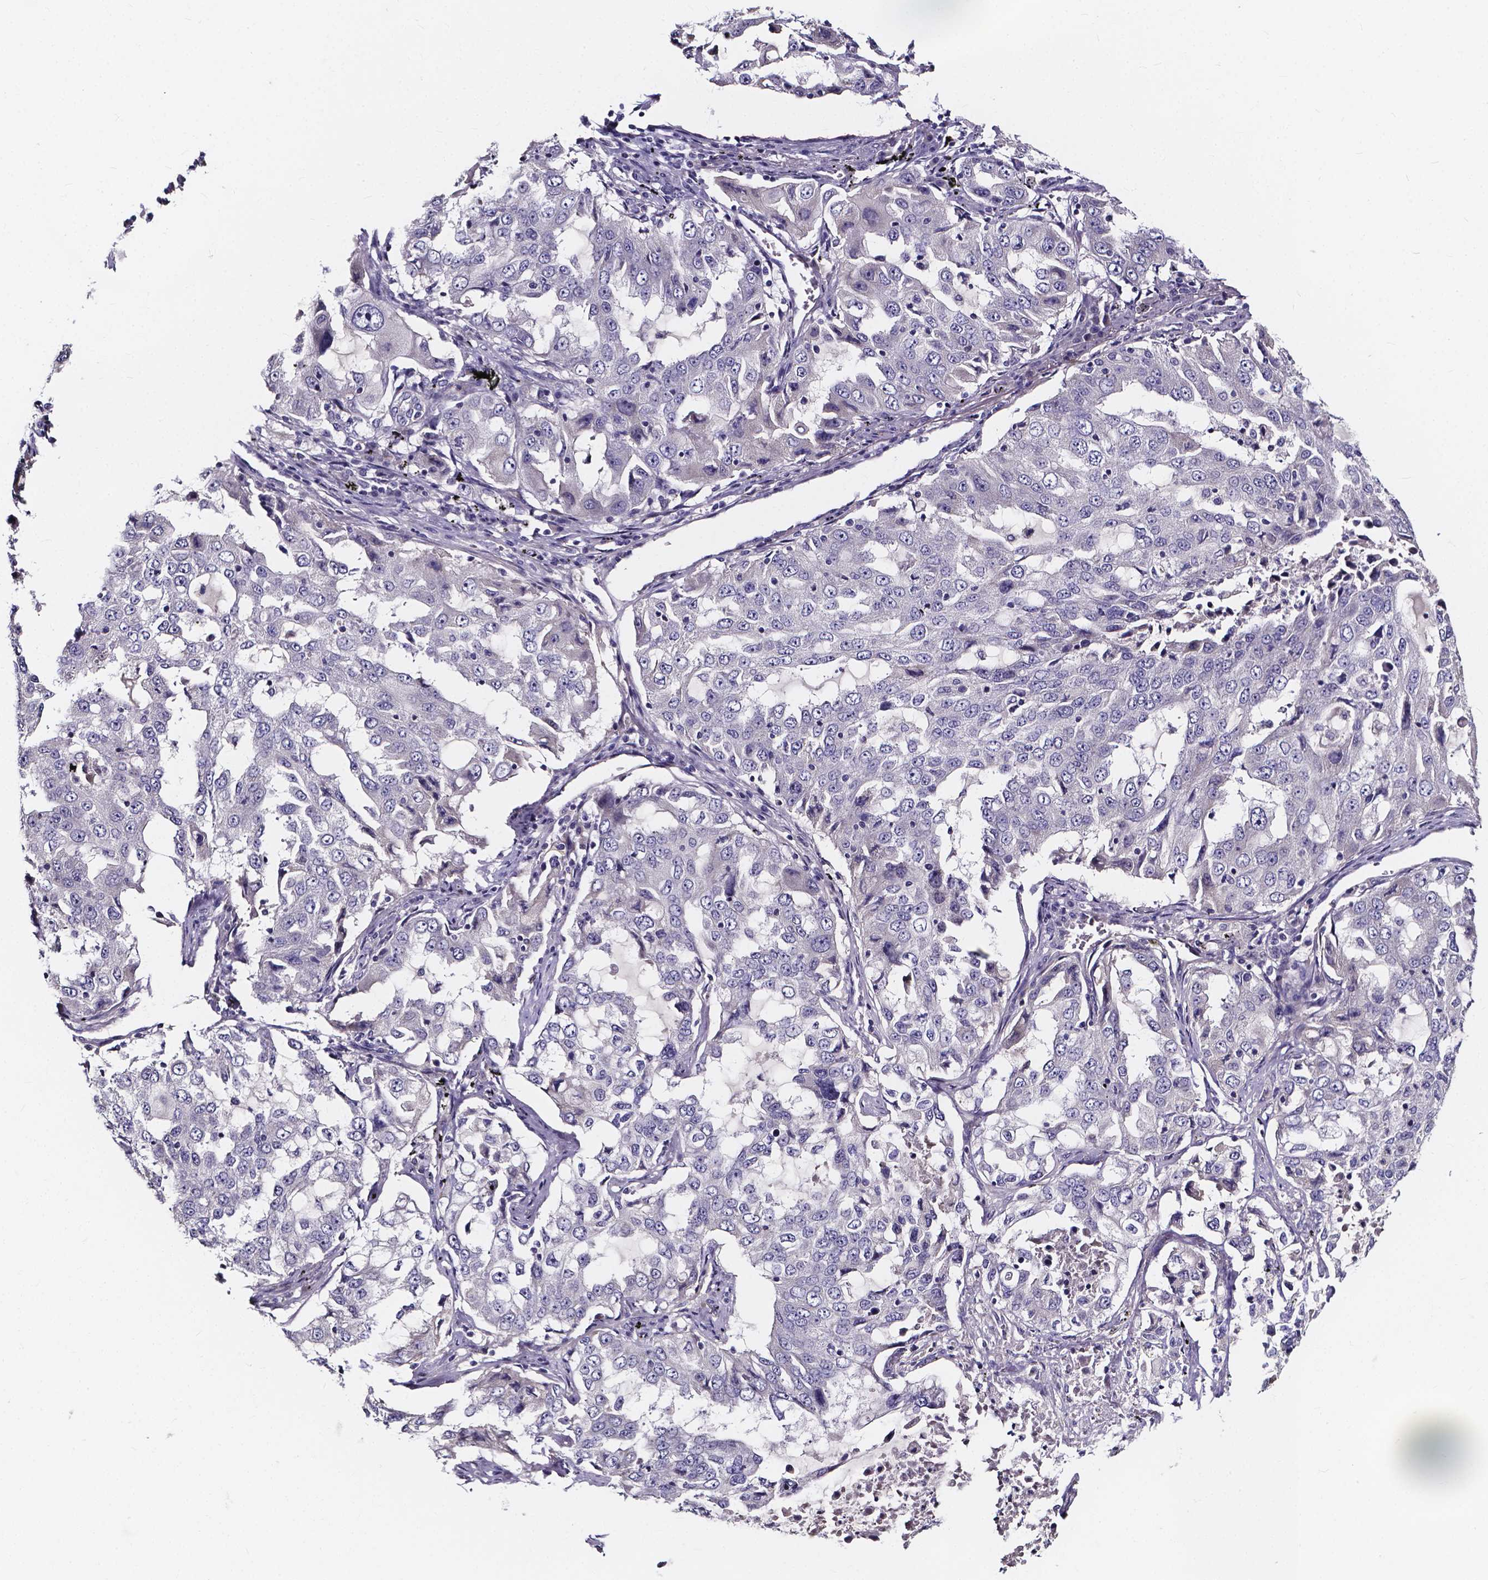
{"staining": {"intensity": "negative", "quantity": "none", "location": "none"}, "tissue": "lung cancer", "cell_type": "Tumor cells", "image_type": "cancer", "snomed": [{"axis": "morphology", "description": "Adenocarcinoma, NOS"}, {"axis": "topography", "description": "Lung"}], "caption": "Human lung adenocarcinoma stained for a protein using IHC reveals no expression in tumor cells.", "gene": "SPOCD1", "patient": {"sex": "female", "age": 61}}